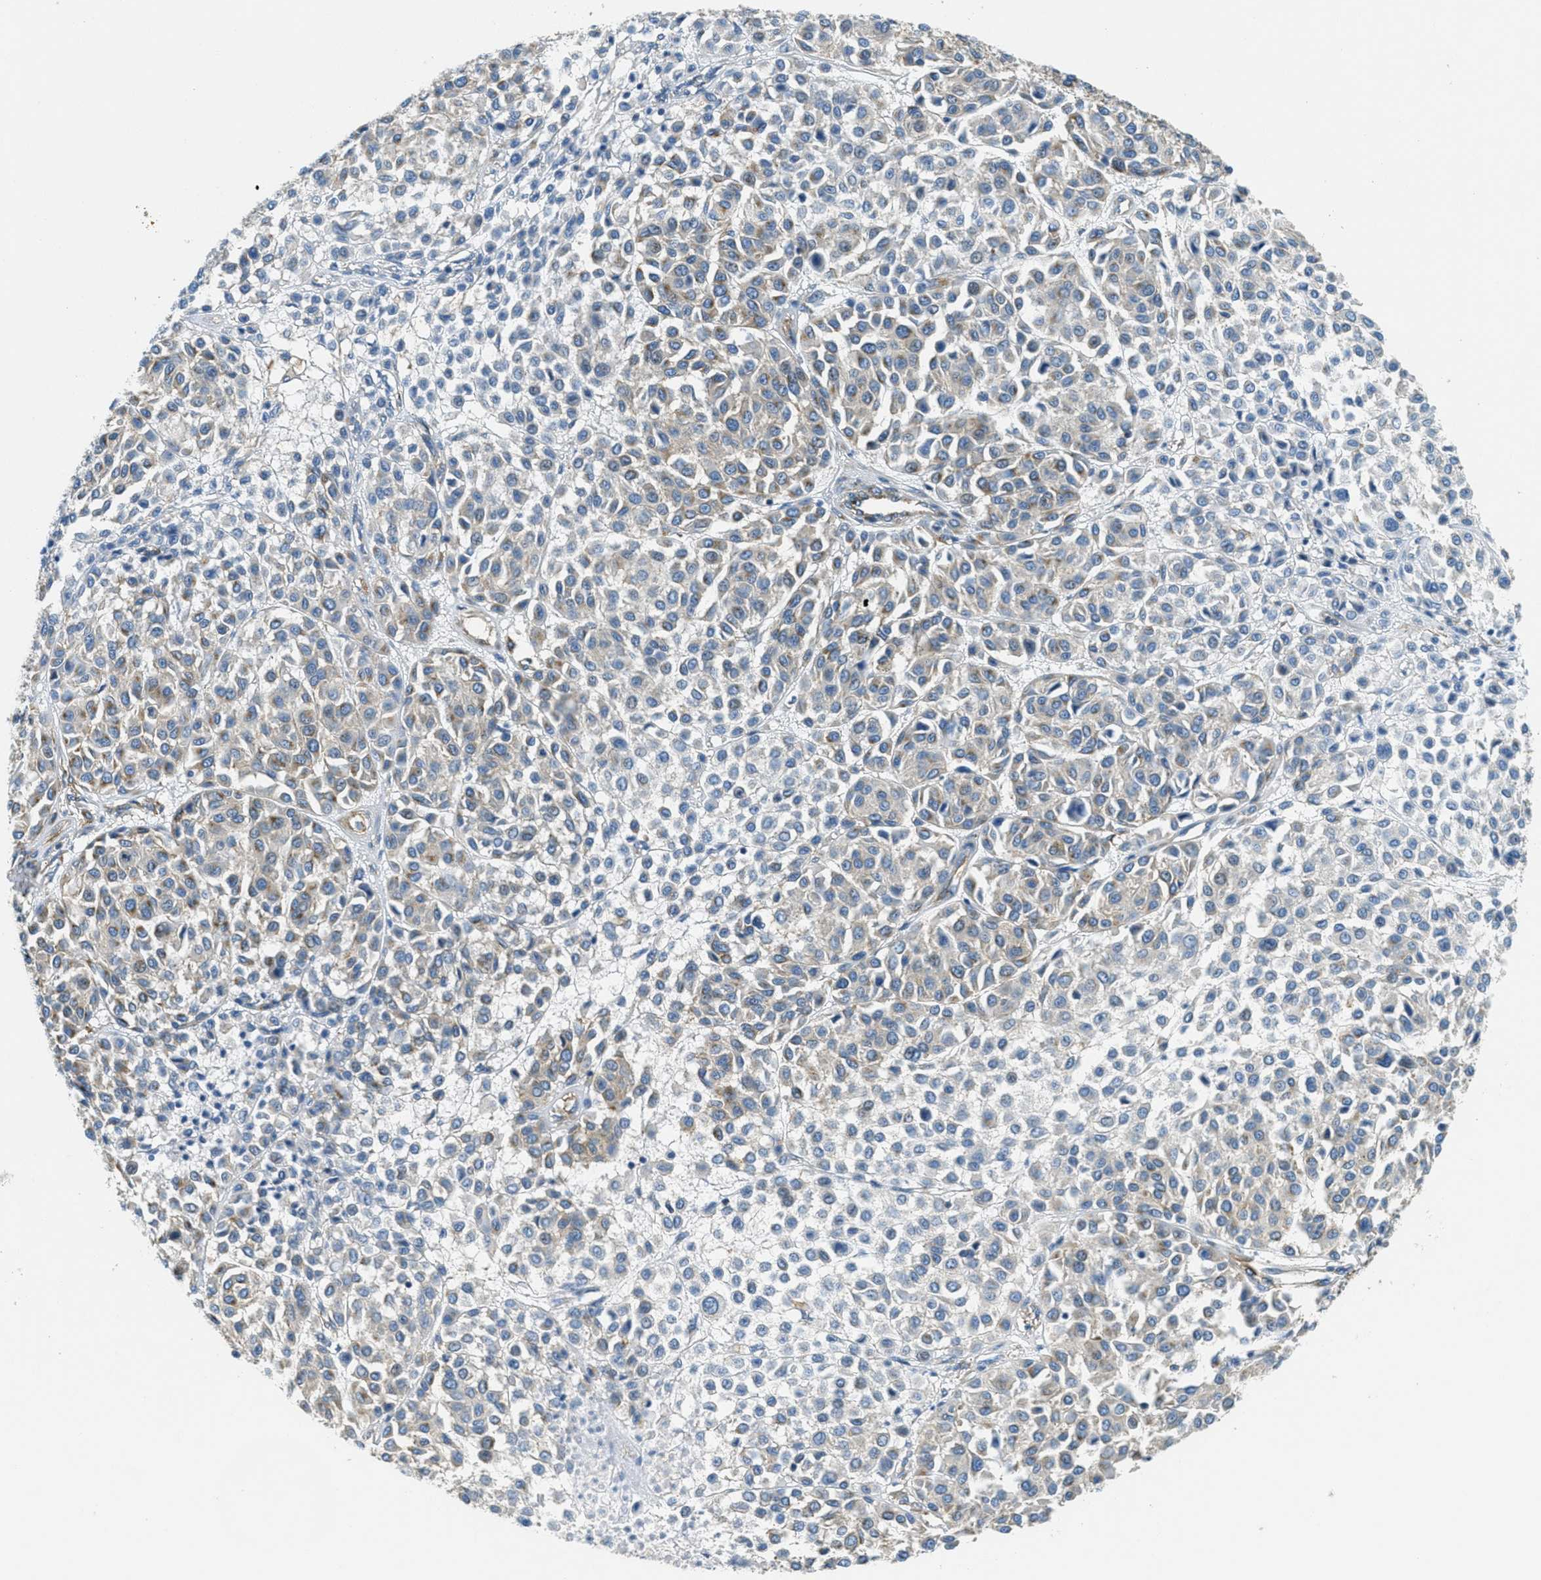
{"staining": {"intensity": "weak", "quantity": "25%-75%", "location": "cytoplasmic/membranous"}, "tissue": "melanoma", "cell_type": "Tumor cells", "image_type": "cancer", "snomed": [{"axis": "morphology", "description": "Malignant melanoma, Metastatic site"}, {"axis": "topography", "description": "Soft tissue"}], "caption": "The histopathology image exhibits a brown stain indicating the presence of a protein in the cytoplasmic/membranous of tumor cells in malignant melanoma (metastatic site). Immunohistochemistry stains the protein of interest in brown and the nuclei are stained blue.", "gene": "AP2B1", "patient": {"sex": "male", "age": 41}}